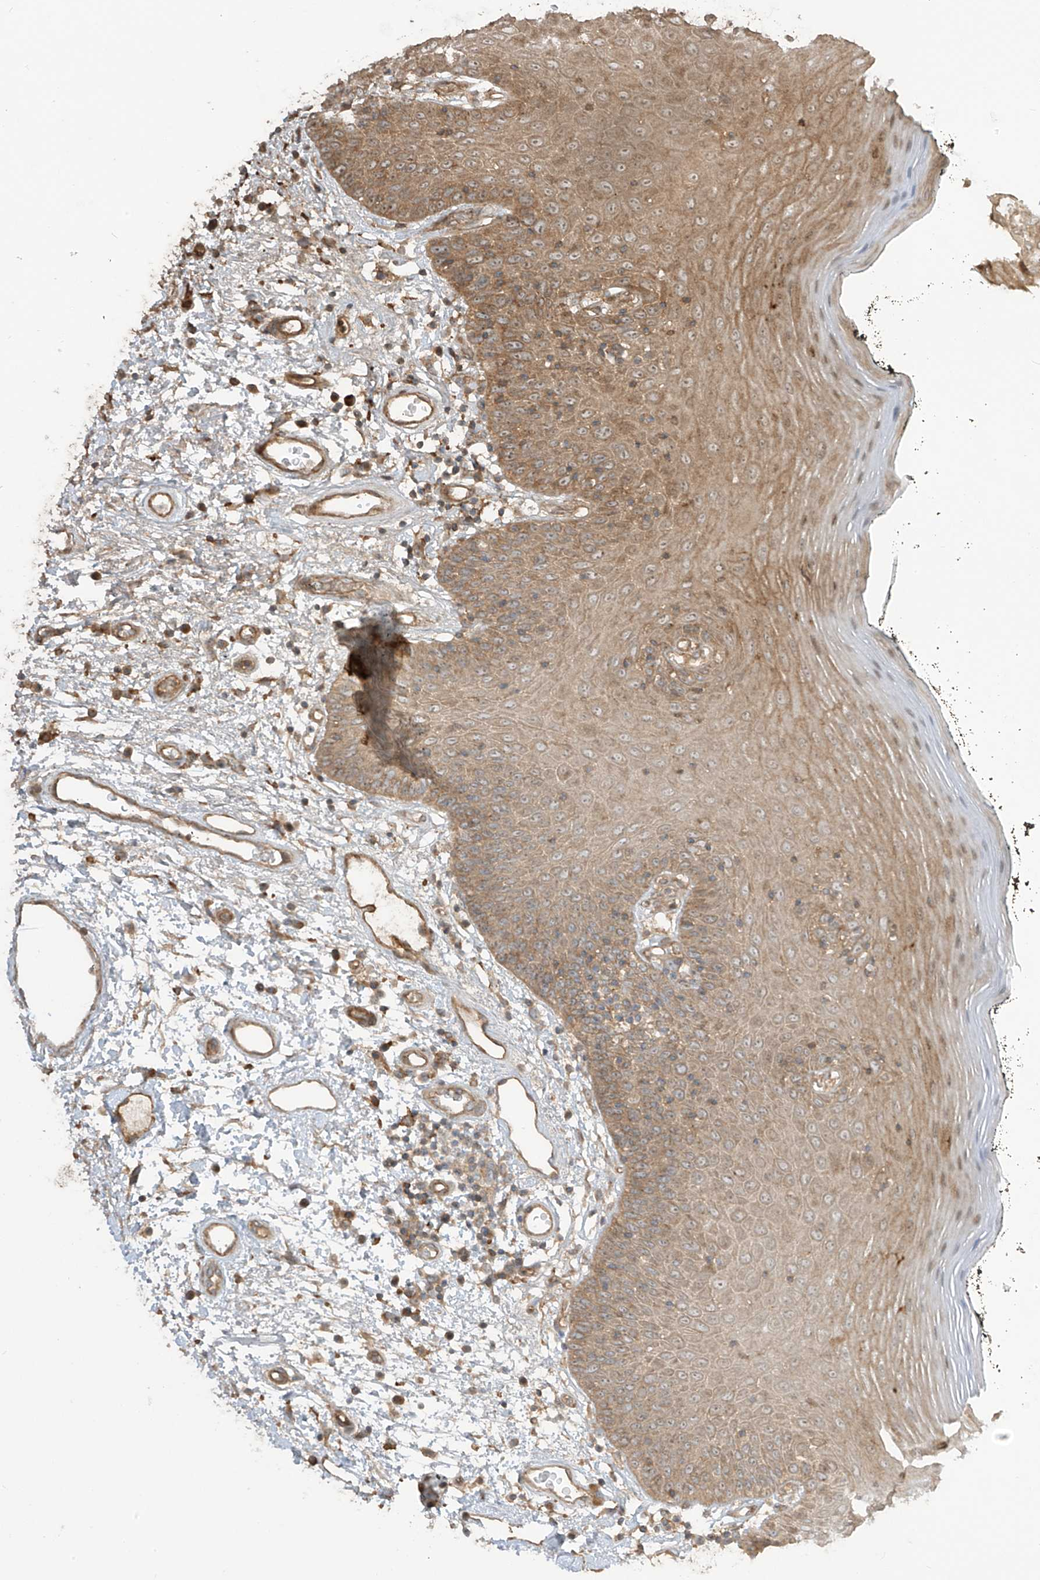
{"staining": {"intensity": "moderate", "quantity": ">75%", "location": "cytoplasmic/membranous"}, "tissue": "oral mucosa", "cell_type": "Squamous epithelial cells", "image_type": "normal", "snomed": [{"axis": "morphology", "description": "Normal tissue, NOS"}, {"axis": "topography", "description": "Oral tissue"}], "caption": "High-power microscopy captured an immunohistochemistry image of benign oral mucosa, revealing moderate cytoplasmic/membranous expression in approximately >75% of squamous epithelial cells.", "gene": "ENTR1", "patient": {"sex": "male", "age": 74}}